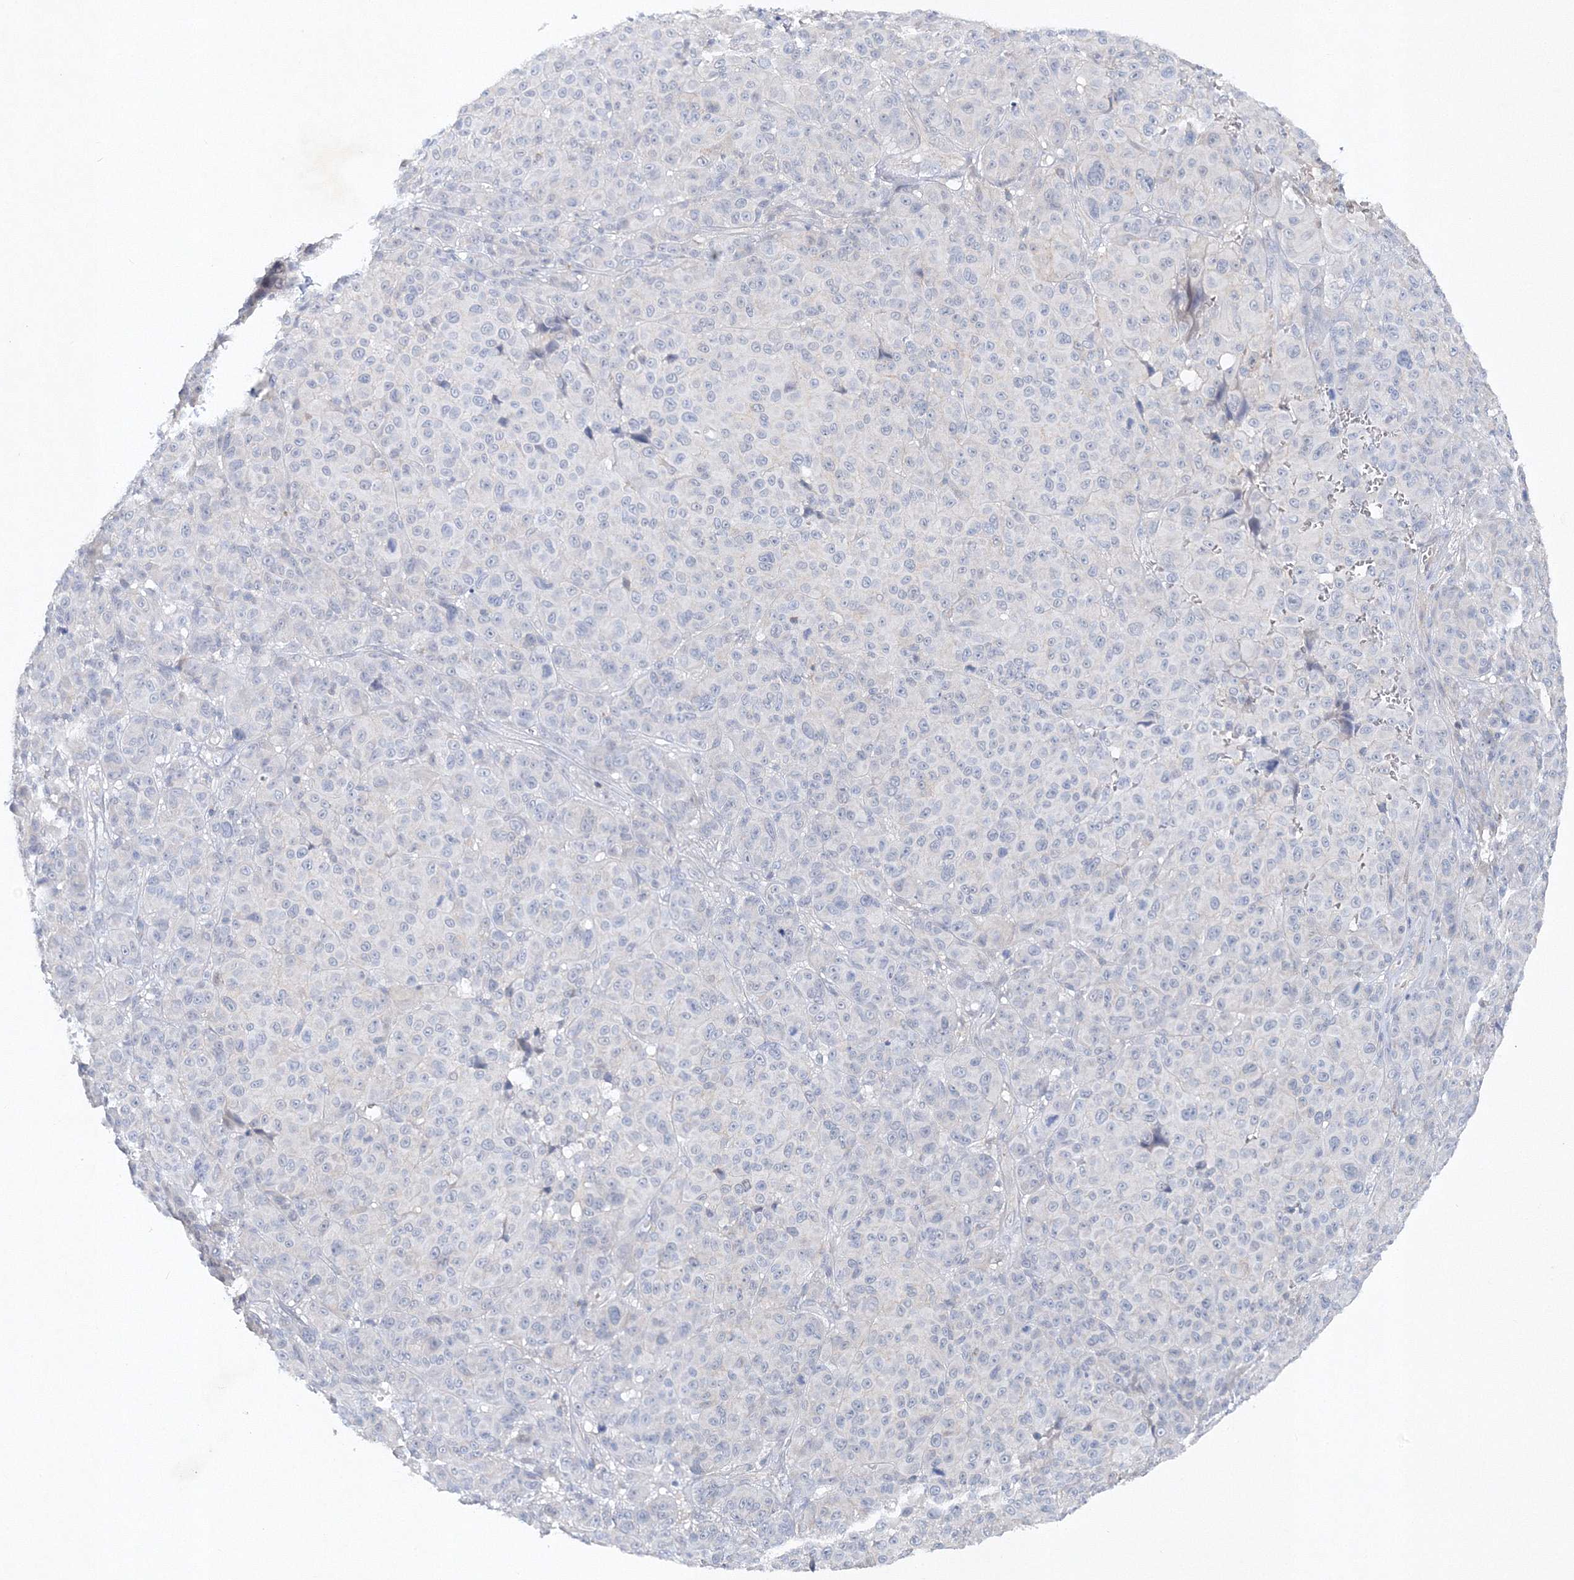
{"staining": {"intensity": "negative", "quantity": "none", "location": "none"}, "tissue": "melanoma", "cell_type": "Tumor cells", "image_type": "cancer", "snomed": [{"axis": "morphology", "description": "Malignant melanoma, NOS"}, {"axis": "topography", "description": "Skin"}], "caption": "A micrograph of melanoma stained for a protein displays no brown staining in tumor cells.", "gene": "SH3BP5", "patient": {"sex": "male", "age": 73}}